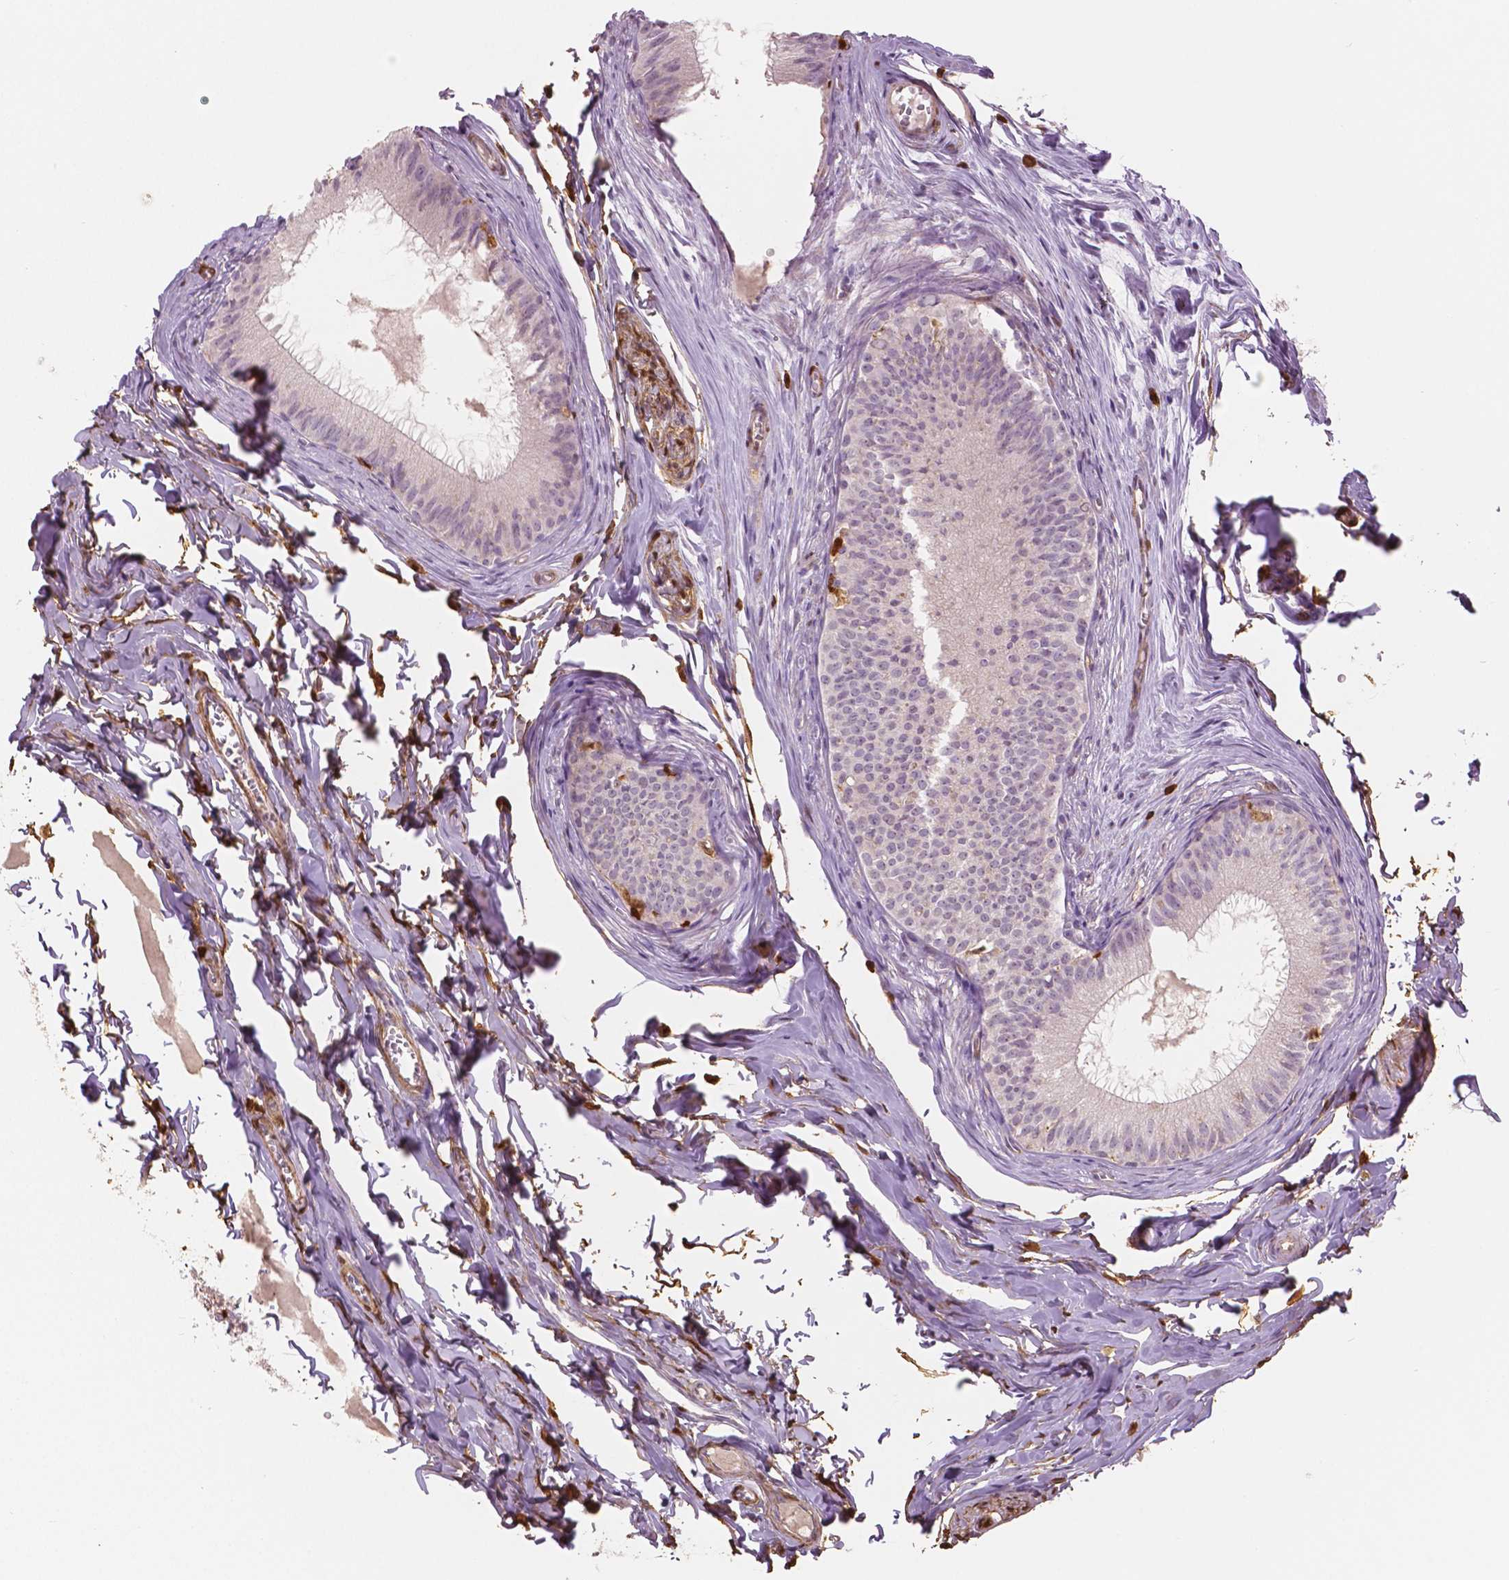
{"staining": {"intensity": "negative", "quantity": "none", "location": "none"}, "tissue": "epididymis", "cell_type": "Glandular cells", "image_type": "normal", "snomed": [{"axis": "morphology", "description": "Normal tissue, NOS"}, {"axis": "topography", "description": "Epididymis"}], "caption": "Immunohistochemical staining of benign epididymis shows no significant staining in glandular cells.", "gene": "S100A4", "patient": {"sex": "male", "age": 45}}